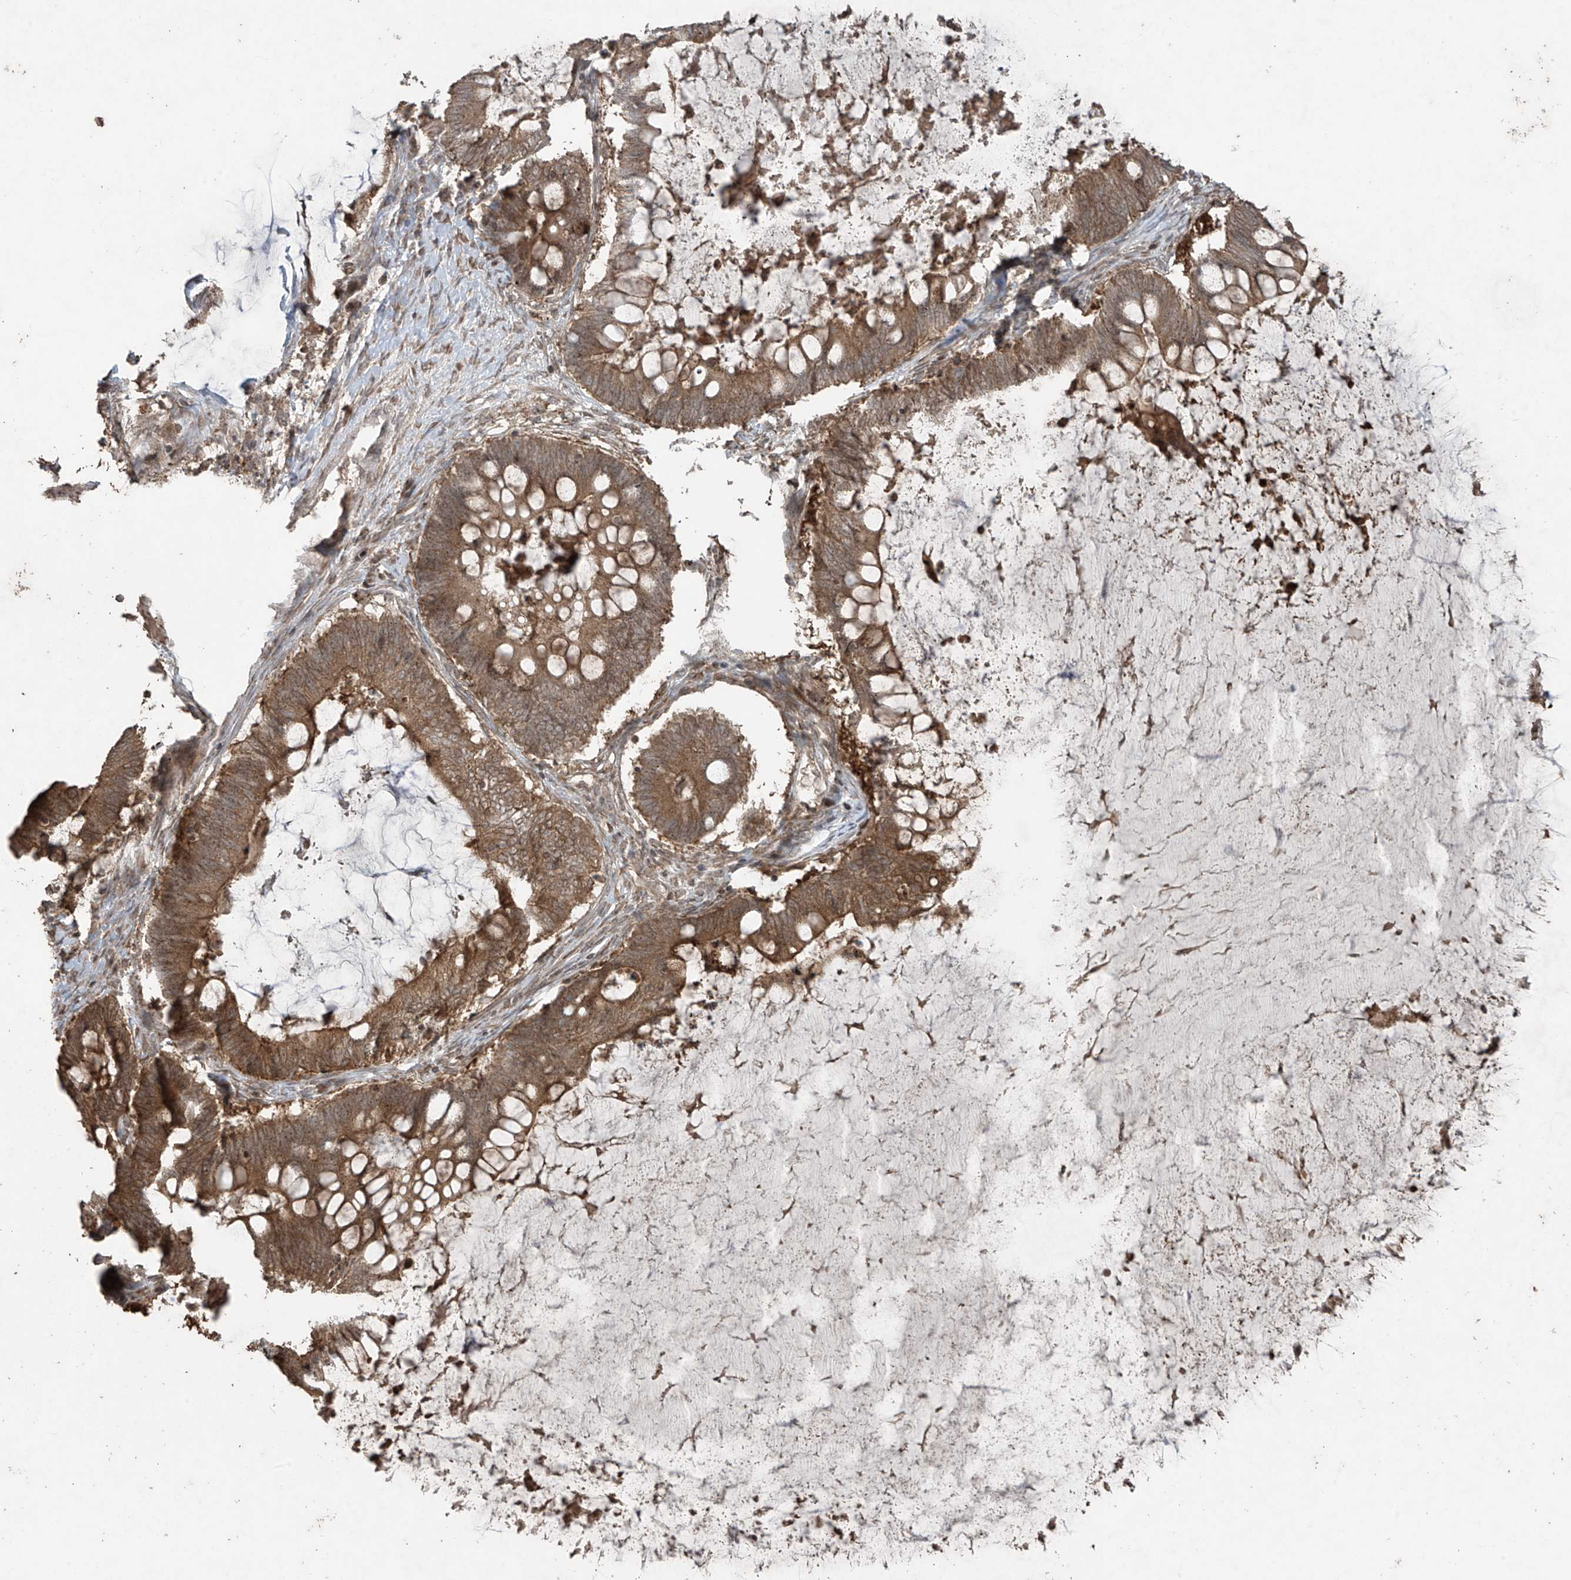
{"staining": {"intensity": "moderate", "quantity": ">75%", "location": "cytoplasmic/membranous"}, "tissue": "ovarian cancer", "cell_type": "Tumor cells", "image_type": "cancer", "snomed": [{"axis": "morphology", "description": "Cystadenocarcinoma, mucinous, NOS"}, {"axis": "topography", "description": "Ovary"}], "caption": "Protein positivity by IHC demonstrates moderate cytoplasmic/membranous staining in about >75% of tumor cells in ovarian cancer.", "gene": "PGPEP1", "patient": {"sex": "female", "age": 61}}